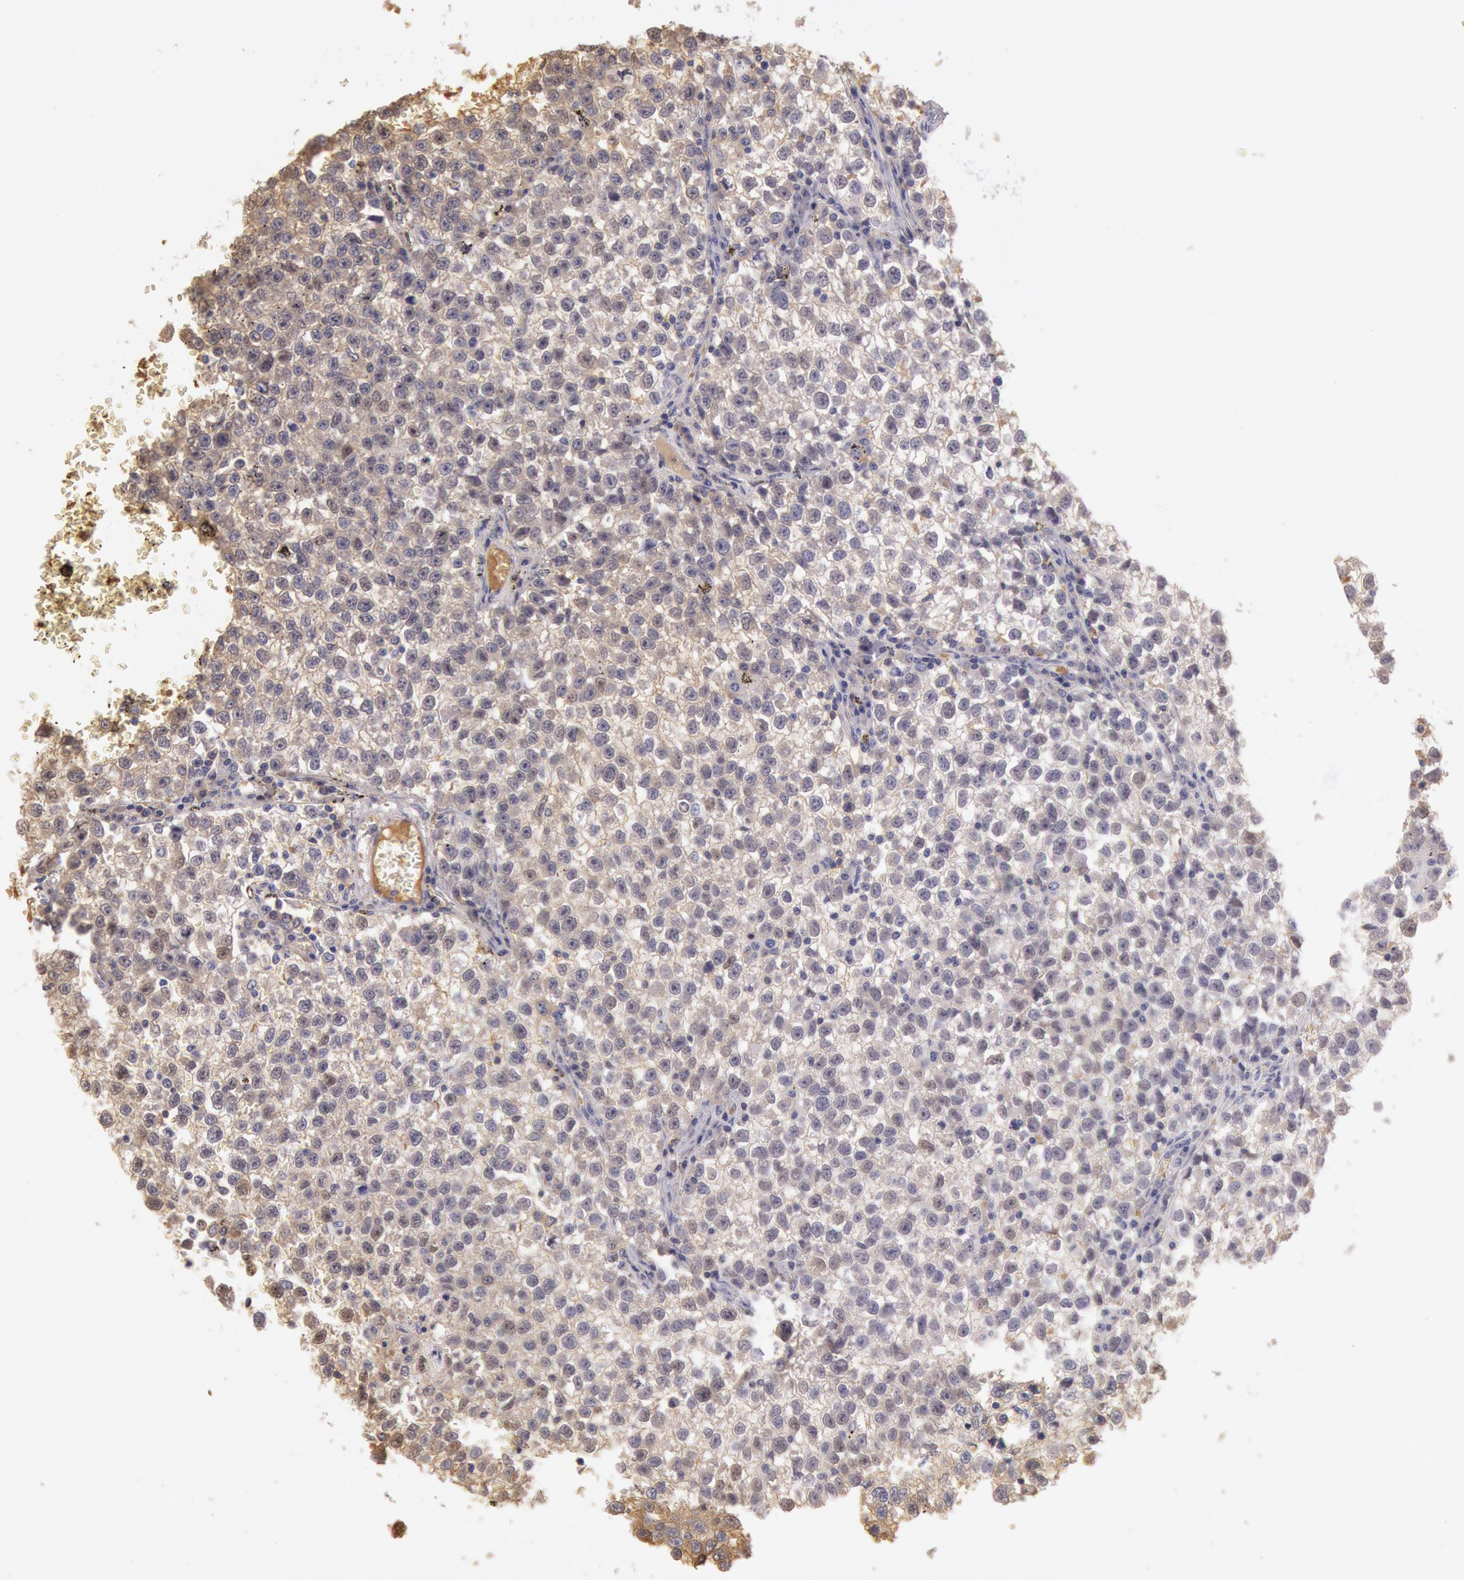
{"staining": {"intensity": "negative", "quantity": "none", "location": "none"}, "tissue": "testis cancer", "cell_type": "Tumor cells", "image_type": "cancer", "snomed": [{"axis": "morphology", "description": "Seminoma, NOS"}, {"axis": "topography", "description": "Testis"}], "caption": "There is no significant expression in tumor cells of testis cancer (seminoma). (Stains: DAB (3,3'-diaminobenzidine) immunohistochemistry (IHC) with hematoxylin counter stain, Microscopy: brightfield microscopy at high magnification).", "gene": "C1R", "patient": {"sex": "male", "age": 35}}